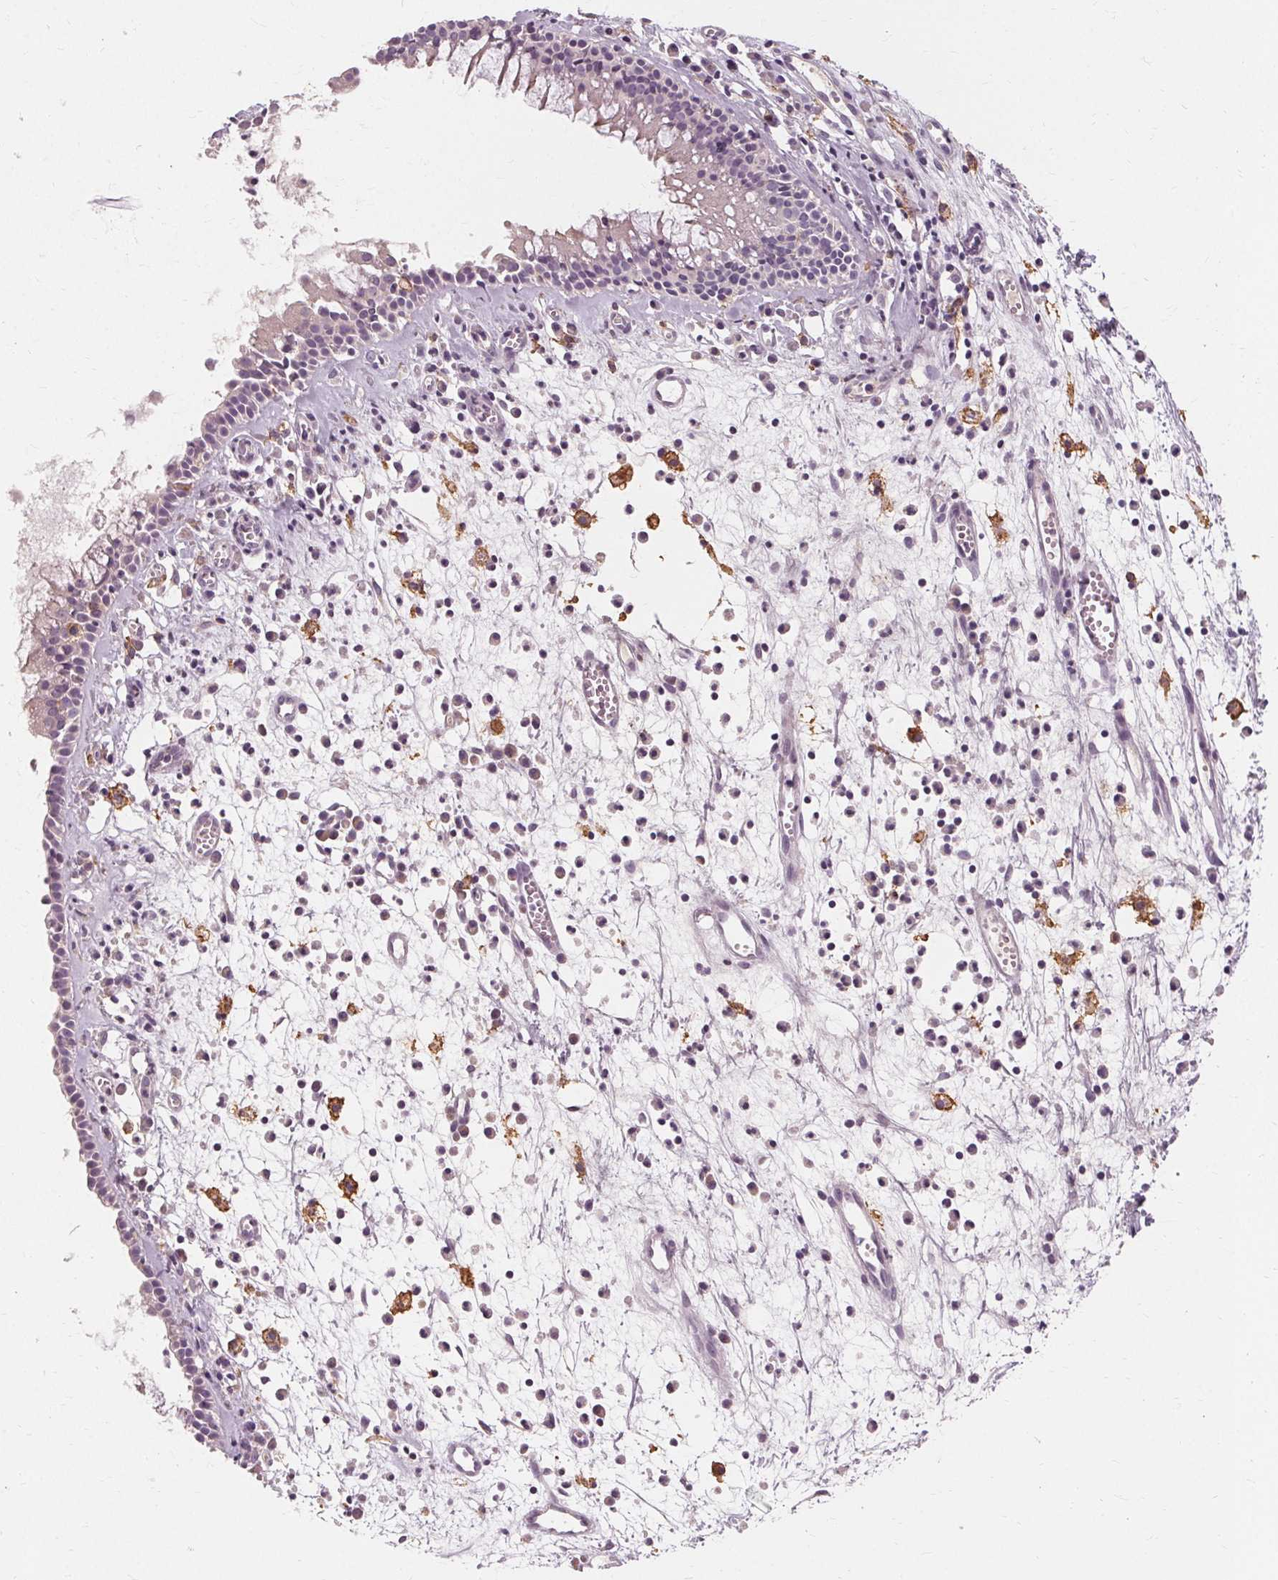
{"staining": {"intensity": "negative", "quantity": "none", "location": "none"}, "tissue": "nasopharynx", "cell_type": "Respiratory epithelial cells", "image_type": "normal", "snomed": [{"axis": "morphology", "description": "Normal tissue, NOS"}, {"axis": "topography", "description": "Nasopharynx"}], "caption": "The histopathology image exhibits no significant staining in respiratory epithelial cells of nasopharynx. (IHC, brightfield microscopy, high magnification).", "gene": "IFNGR1", "patient": {"sex": "female", "age": 52}}